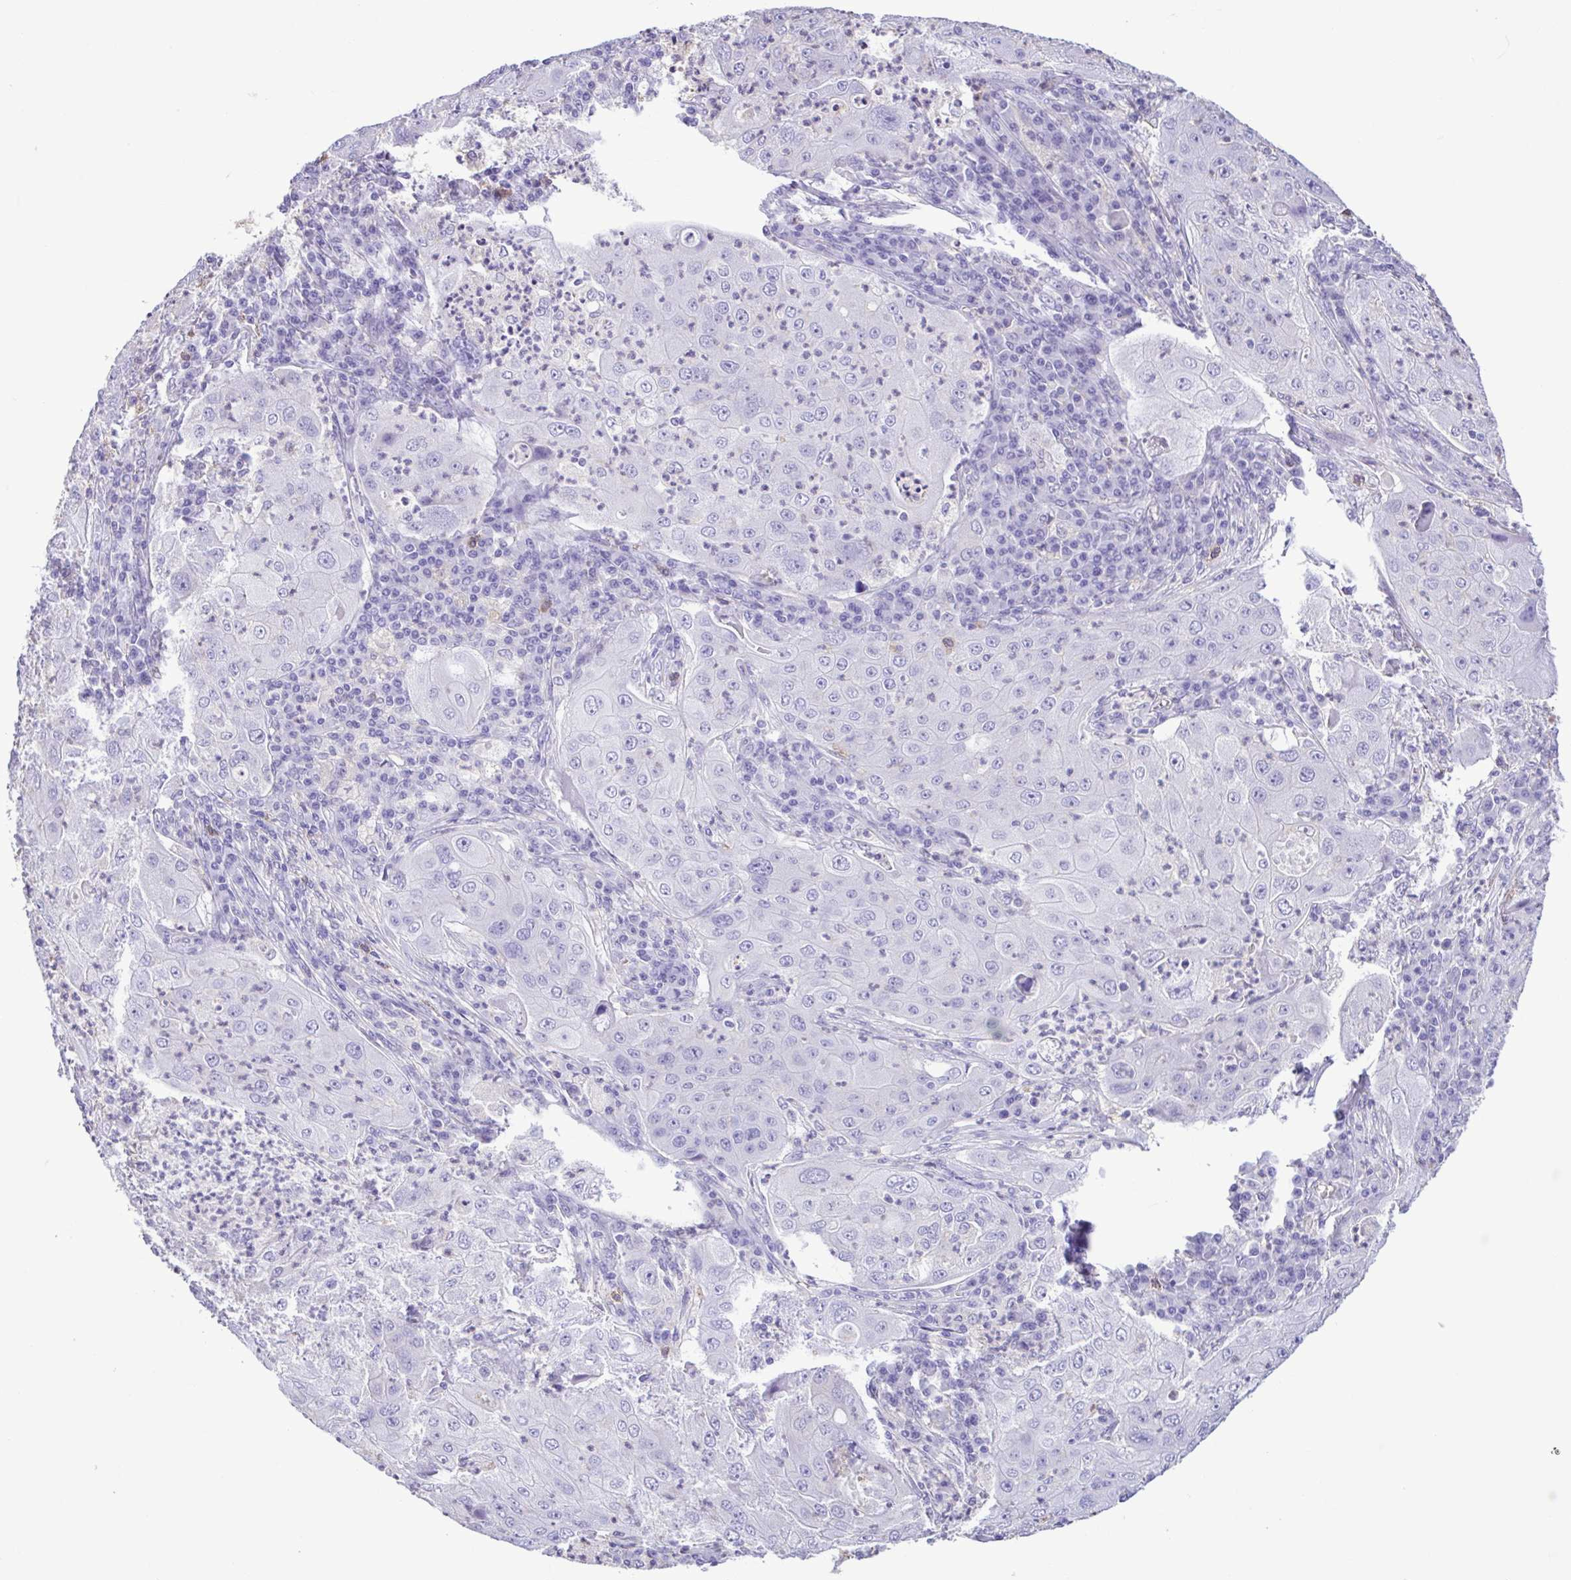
{"staining": {"intensity": "negative", "quantity": "none", "location": "none"}, "tissue": "lung cancer", "cell_type": "Tumor cells", "image_type": "cancer", "snomed": [{"axis": "morphology", "description": "Squamous cell carcinoma, NOS"}, {"axis": "topography", "description": "Lung"}], "caption": "Tumor cells are negative for brown protein staining in lung squamous cell carcinoma. (Immunohistochemistry, brightfield microscopy, high magnification).", "gene": "CBY2", "patient": {"sex": "female", "age": 59}}